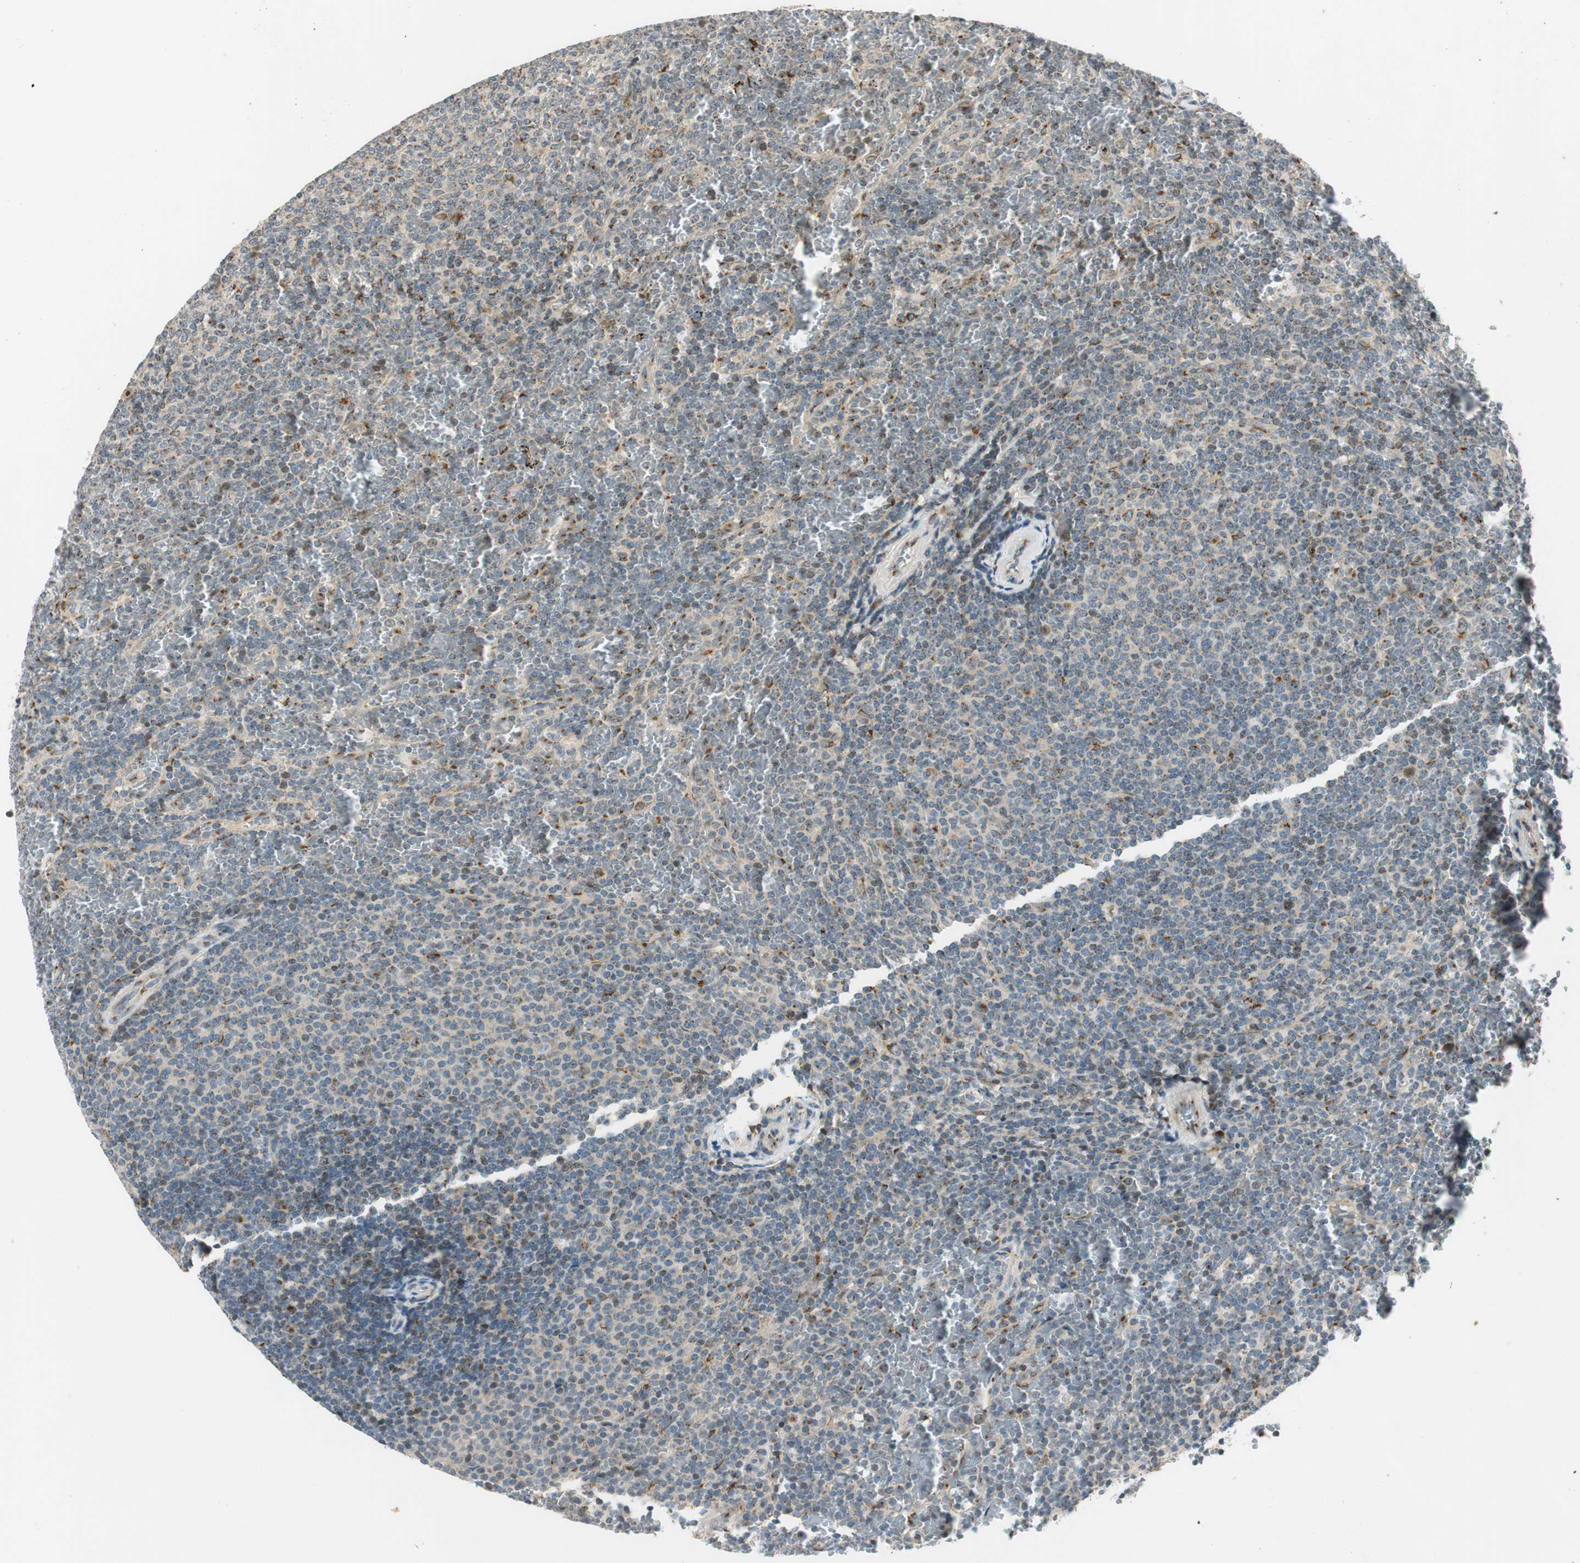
{"staining": {"intensity": "weak", "quantity": "<25%", "location": "cytoplasmic/membranous"}, "tissue": "lymphoma", "cell_type": "Tumor cells", "image_type": "cancer", "snomed": [{"axis": "morphology", "description": "Malignant lymphoma, non-Hodgkin's type, Low grade"}, {"axis": "topography", "description": "Spleen"}], "caption": "DAB (3,3'-diaminobenzidine) immunohistochemical staining of lymphoma shows no significant expression in tumor cells. (DAB immunohistochemistry with hematoxylin counter stain).", "gene": "NEO1", "patient": {"sex": "female", "age": 77}}